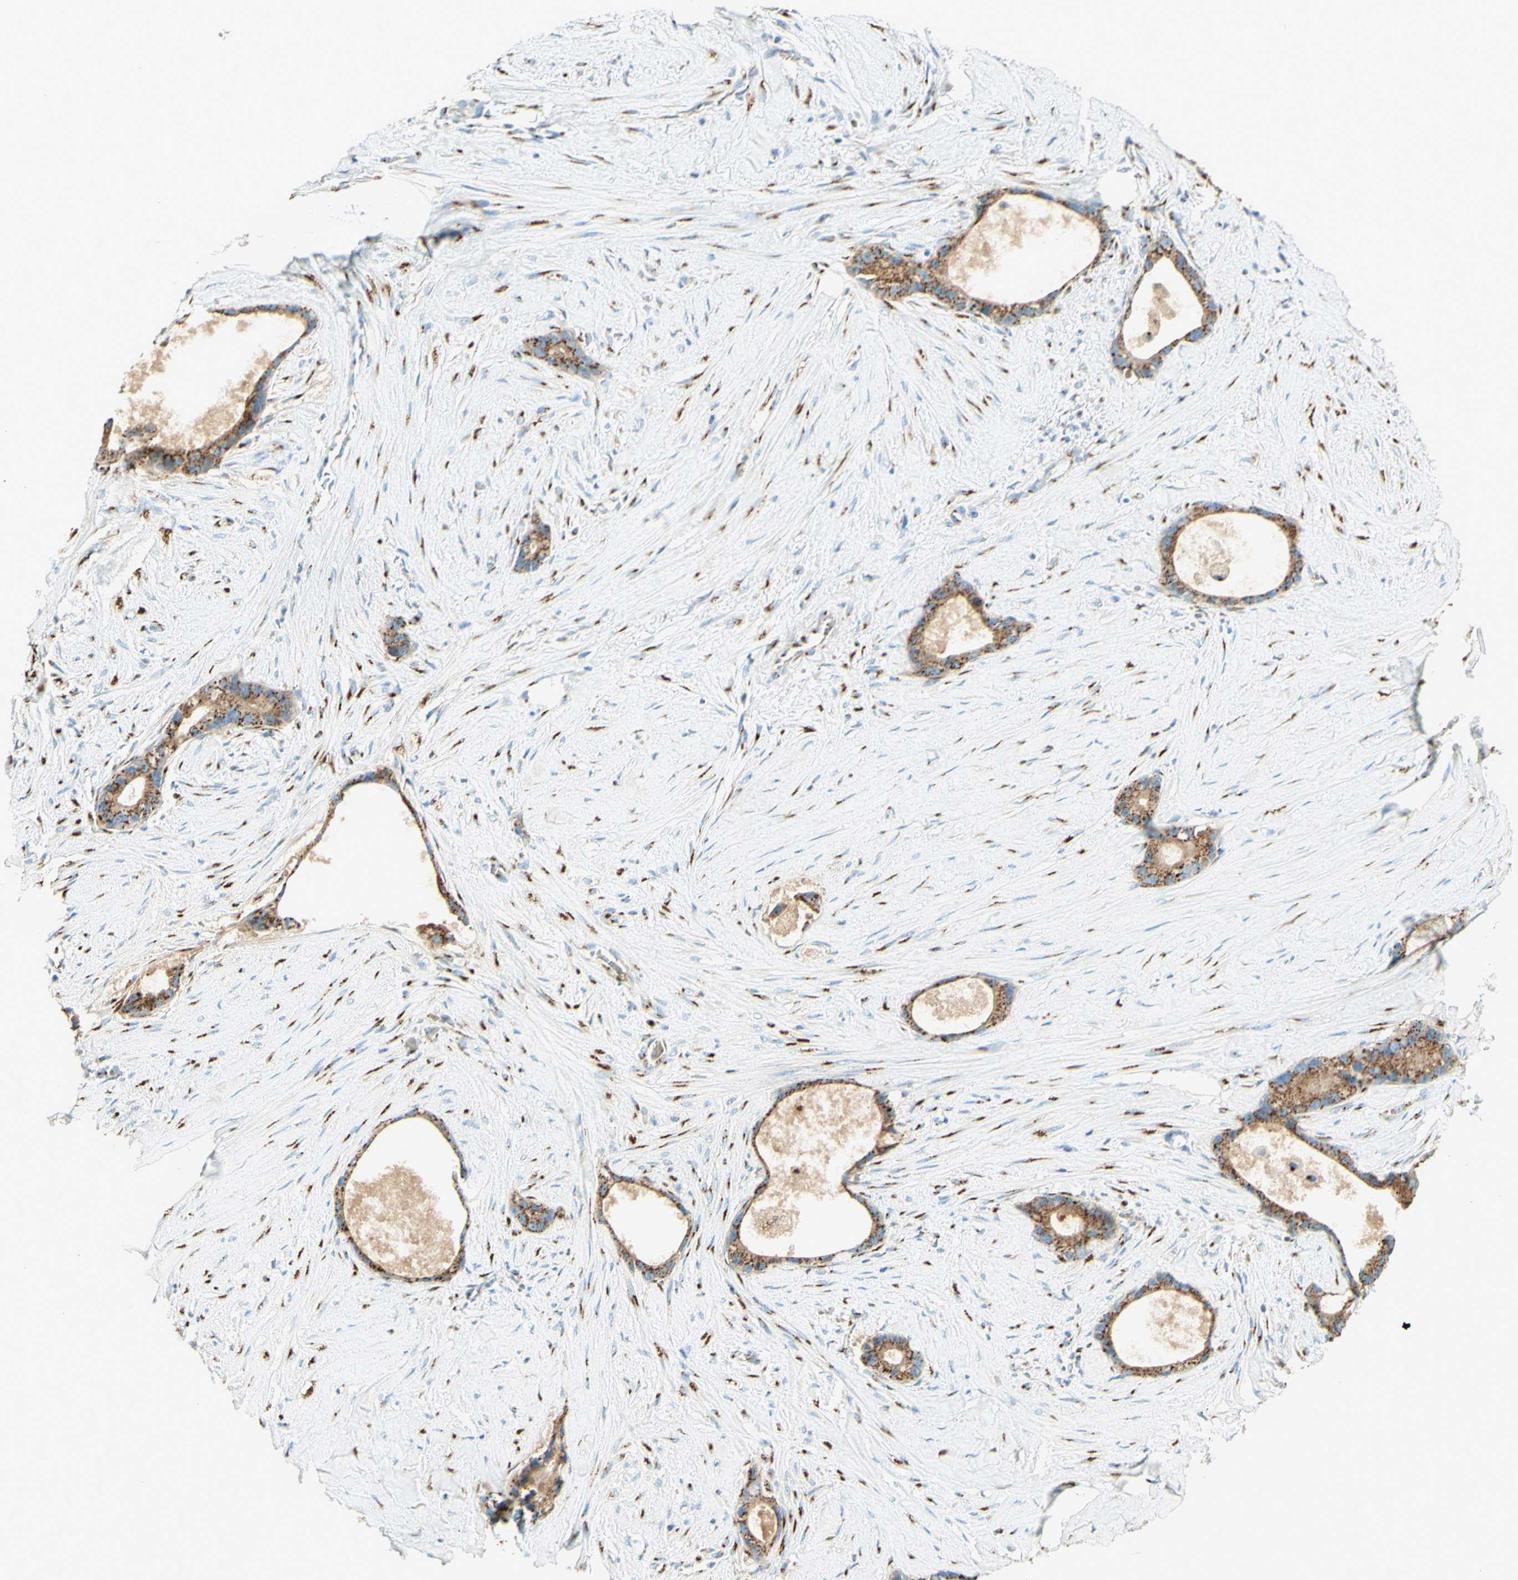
{"staining": {"intensity": "strong", "quantity": ">75%", "location": "cytoplasmic/membranous"}, "tissue": "liver cancer", "cell_type": "Tumor cells", "image_type": "cancer", "snomed": [{"axis": "morphology", "description": "Cholangiocarcinoma"}, {"axis": "topography", "description": "Liver"}], "caption": "Protein expression analysis of liver cancer reveals strong cytoplasmic/membranous positivity in approximately >75% of tumor cells.", "gene": "GOLGB1", "patient": {"sex": "female", "age": 55}}